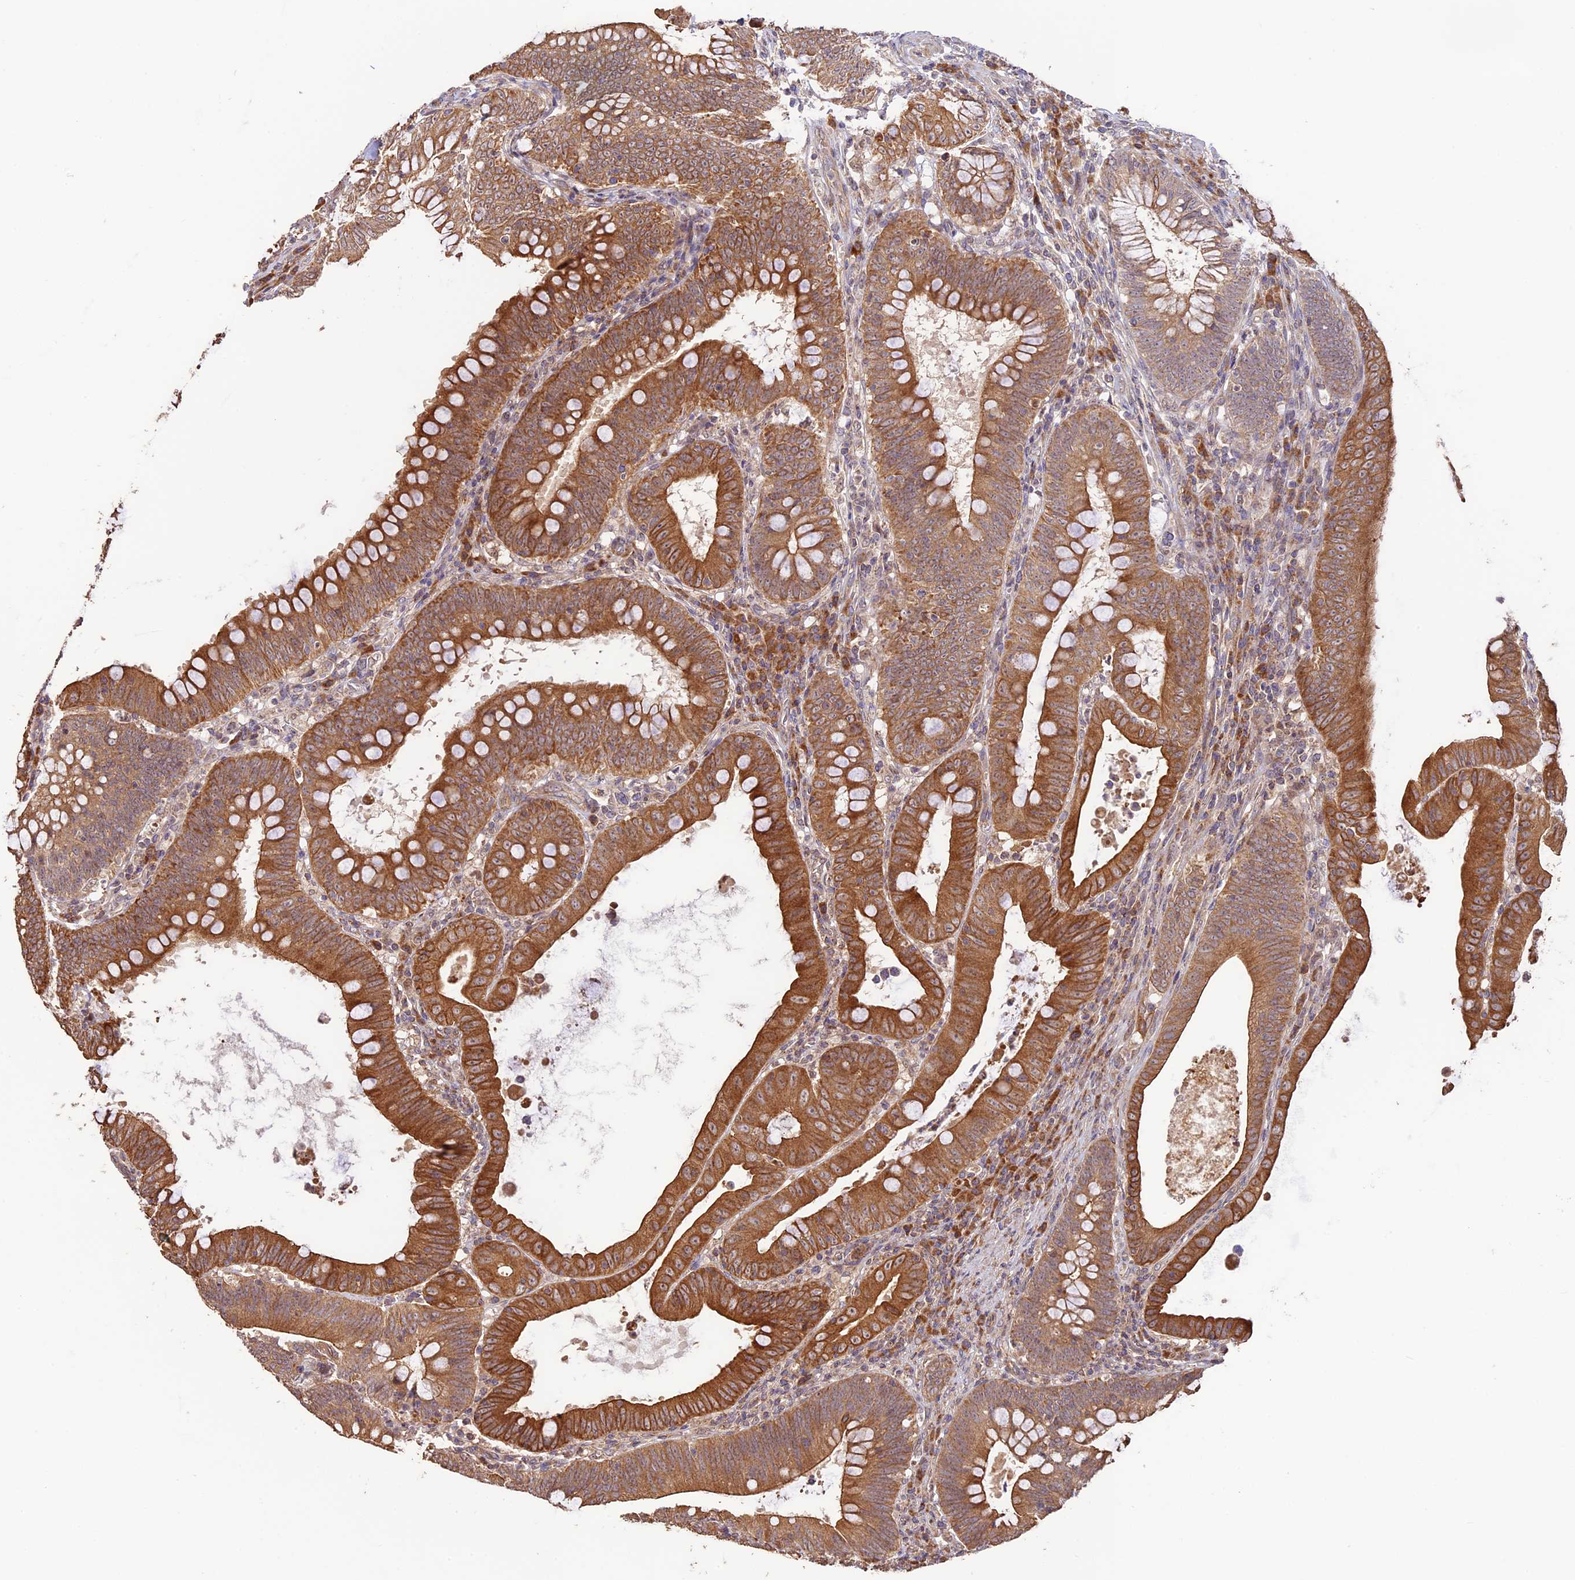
{"staining": {"intensity": "strong", "quantity": ">75%", "location": "cytoplasmic/membranous"}, "tissue": "colorectal cancer", "cell_type": "Tumor cells", "image_type": "cancer", "snomed": [{"axis": "morphology", "description": "Normal tissue, NOS"}, {"axis": "topography", "description": "Colon"}], "caption": "Protein expression by IHC demonstrates strong cytoplasmic/membranous positivity in approximately >75% of tumor cells in colorectal cancer.", "gene": "BCAS4", "patient": {"sex": "female", "age": 82}}